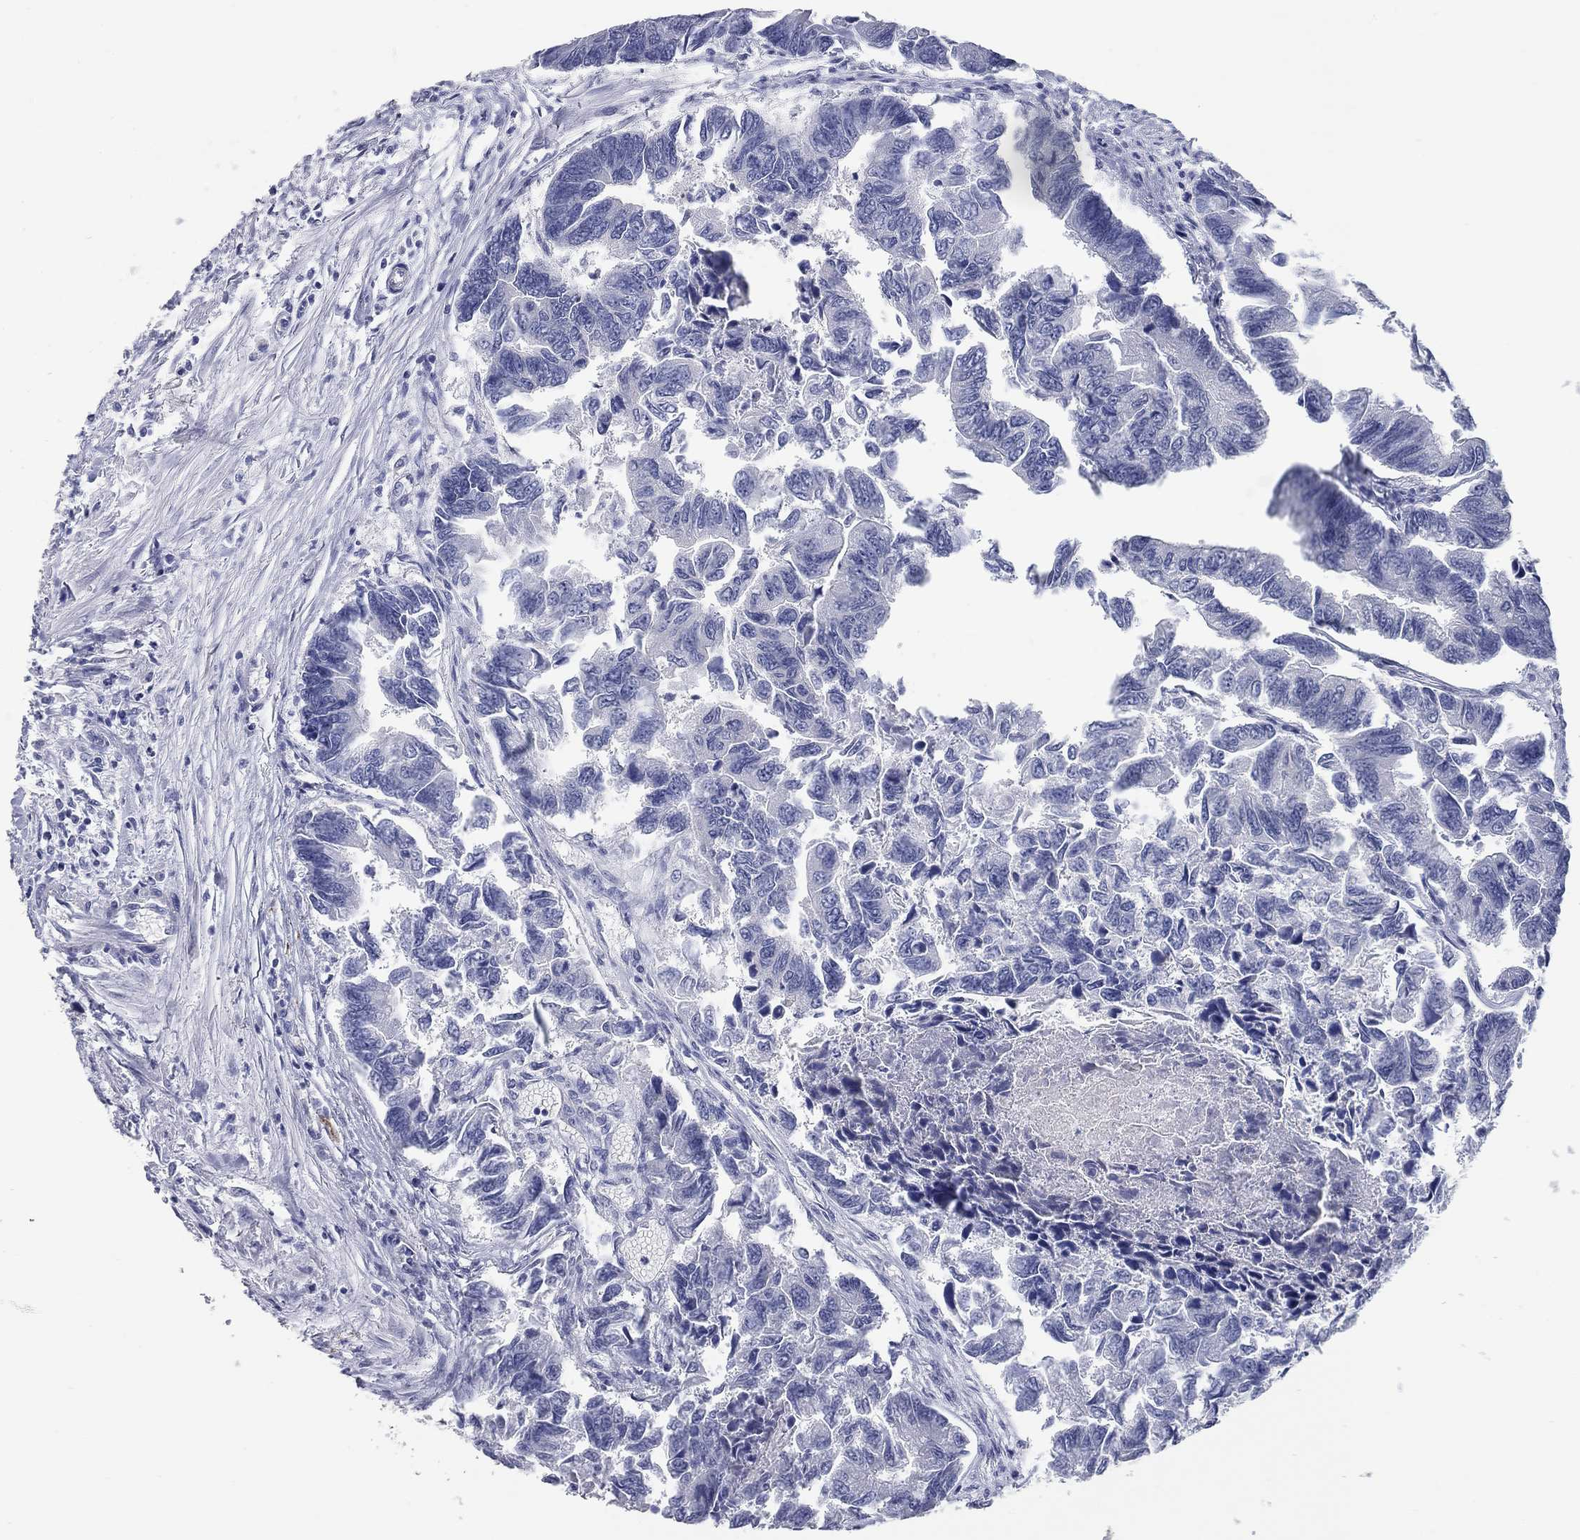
{"staining": {"intensity": "negative", "quantity": "none", "location": "none"}, "tissue": "colorectal cancer", "cell_type": "Tumor cells", "image_type": "cancer", "snomed": [{"axis": "morphology", "description": "Adenocarcinoma, NOS"}, {"axis": "topography", "description": "Colon"}], "caption": "Immunohistochemical staining of human colorectal cancer (adenocarcinoma) reveals no significant positivity in tumor cells.", "gene": "TAC1", "patient": {"sex": "female", "age": 65}}